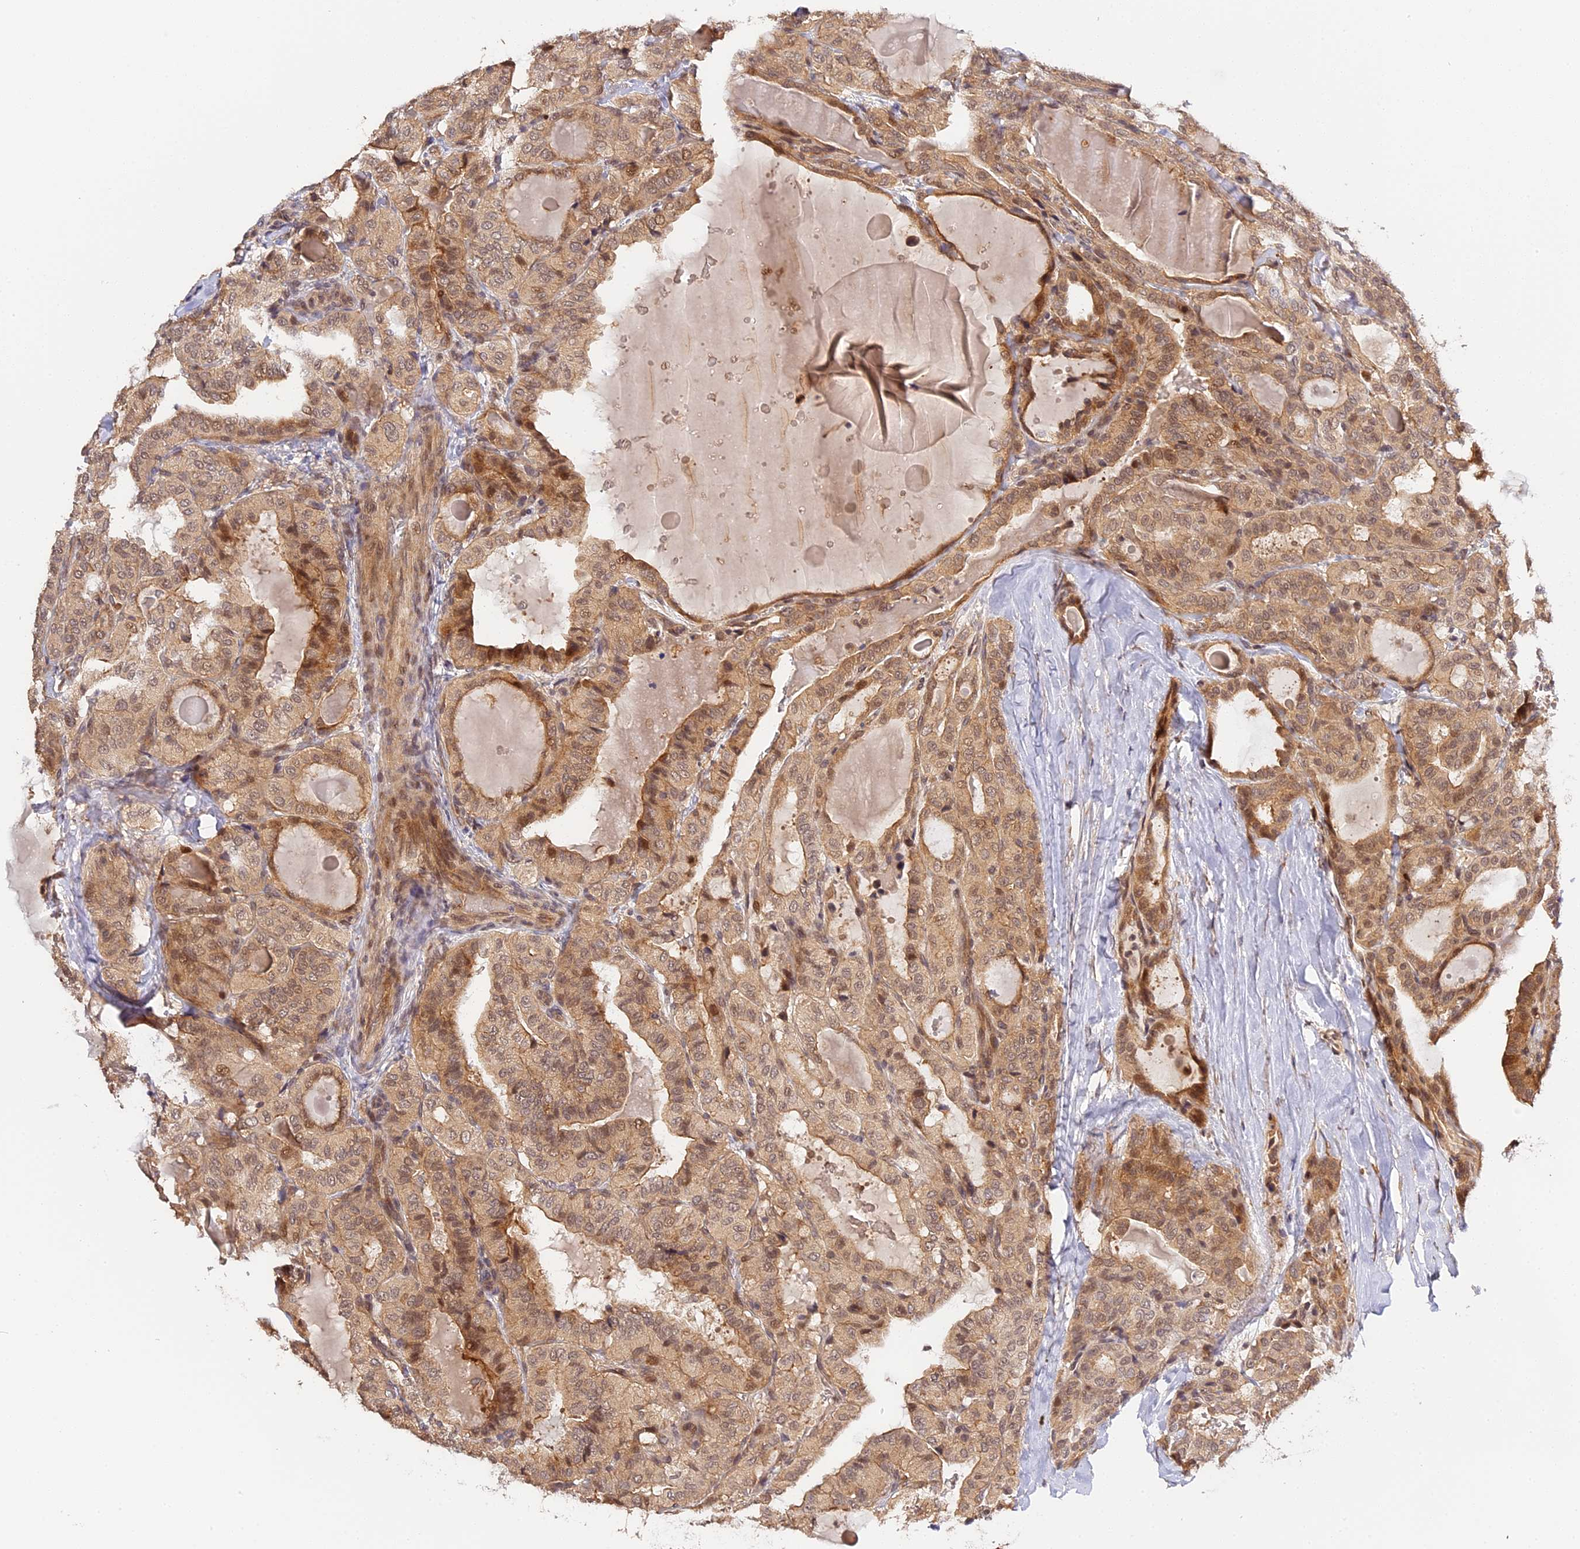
{"staining": {"intensity": "moderate", "quantity": ">75%", "location": "cytoplasmic/membranous,nuclear"}, "tissue": "thyroid cancer", "cell_type": "Tumor cells", "image_type": "cancer", "snomed": [{"axis": "morphology", "description": "Papillary adenocarcinoma, NOS"}, {"axis": "topography", "description": "Thyroid gland"}], "caption": "This histopathology image reveals immunohistochemistry (IHC) staining of human thyroid cancer, with medium moderate cytoplasmic/membranous and nuclear expression in about >75% of tumor cells.", "gene": "IMPACT", "patient": {"sex": "male", "age": 77}}